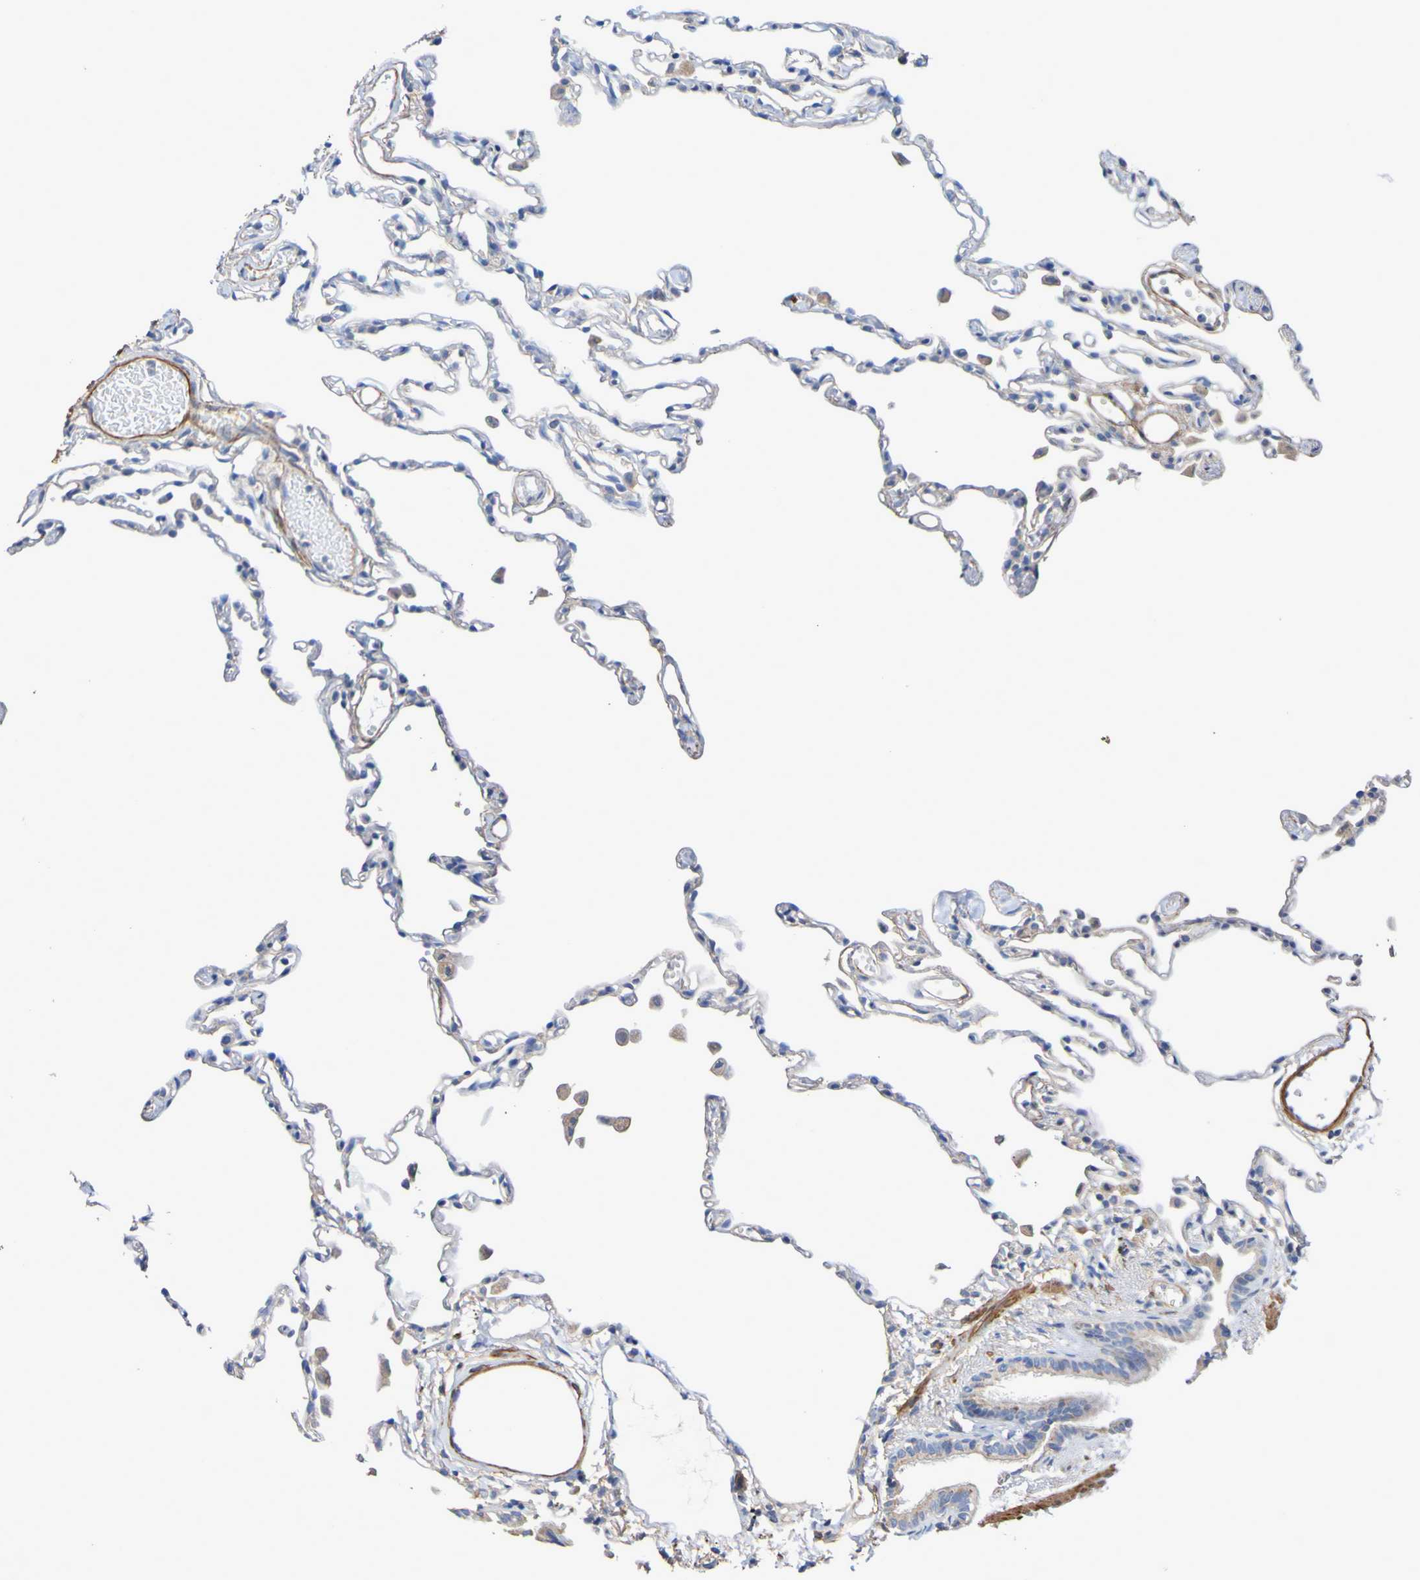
{"staining": {"intensity": "weak", "quantity": ">75%", "location": "cytoplasmic/membranous"}, "tissue": "lung", "cell_type": "Alveolar cells", "image_type": "normal", "snomed": [{"axis": "morphology", "description": "Normal tissue, NOS"}, {"axis": "topography", "description": "Lung"}], "caption": "Immunohistochemistry photomicrograph of normal lung stained for a protein (brown), which reveals low levels of weak cytoplasmic/membranous positivity in approximately >75% of alveolar cells.", "gene": "SRPRB", "patient": {"sex": "female", "age": 49}}